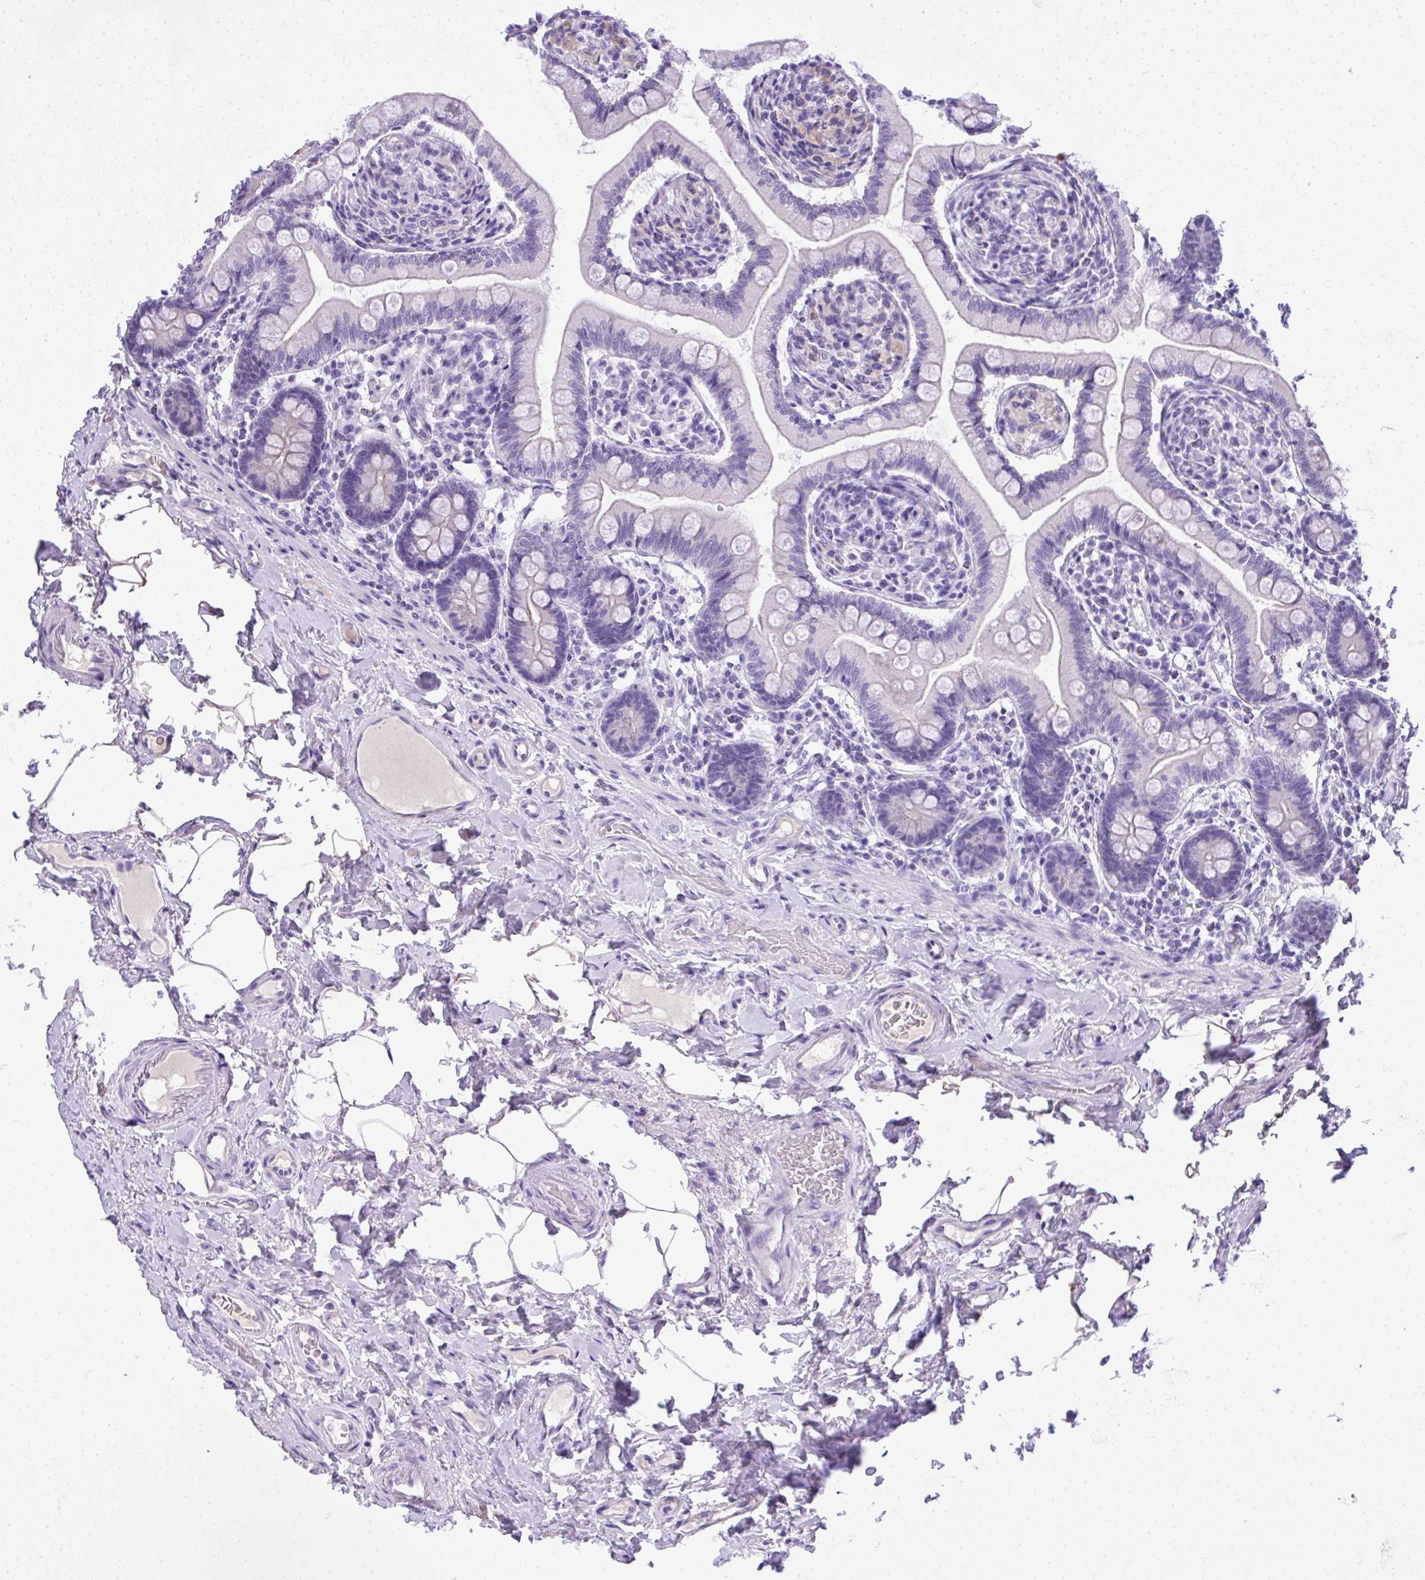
{"staining": {"intensity": "moderate", "quantity": "<25%", "location": "cytoplasmic/membranous"}, "tissue": "small intestine", "cell_type": "Glandular cells", "image_type": "normal", "snomed": [{"axis": "morphology", "description": "Normal tissue, NOS"}, {"axis": "topography", "description": "Small intestine"}], "caption": "This is a photomicrograph of immunohistochemistry (IHC) staining of normal small intestine, which shows moderate staining in the cytoplasmic/membranous of glandular cells.", "gene": "ST6GALNAC3", "patient": {"sex": "female", "age": 64}}